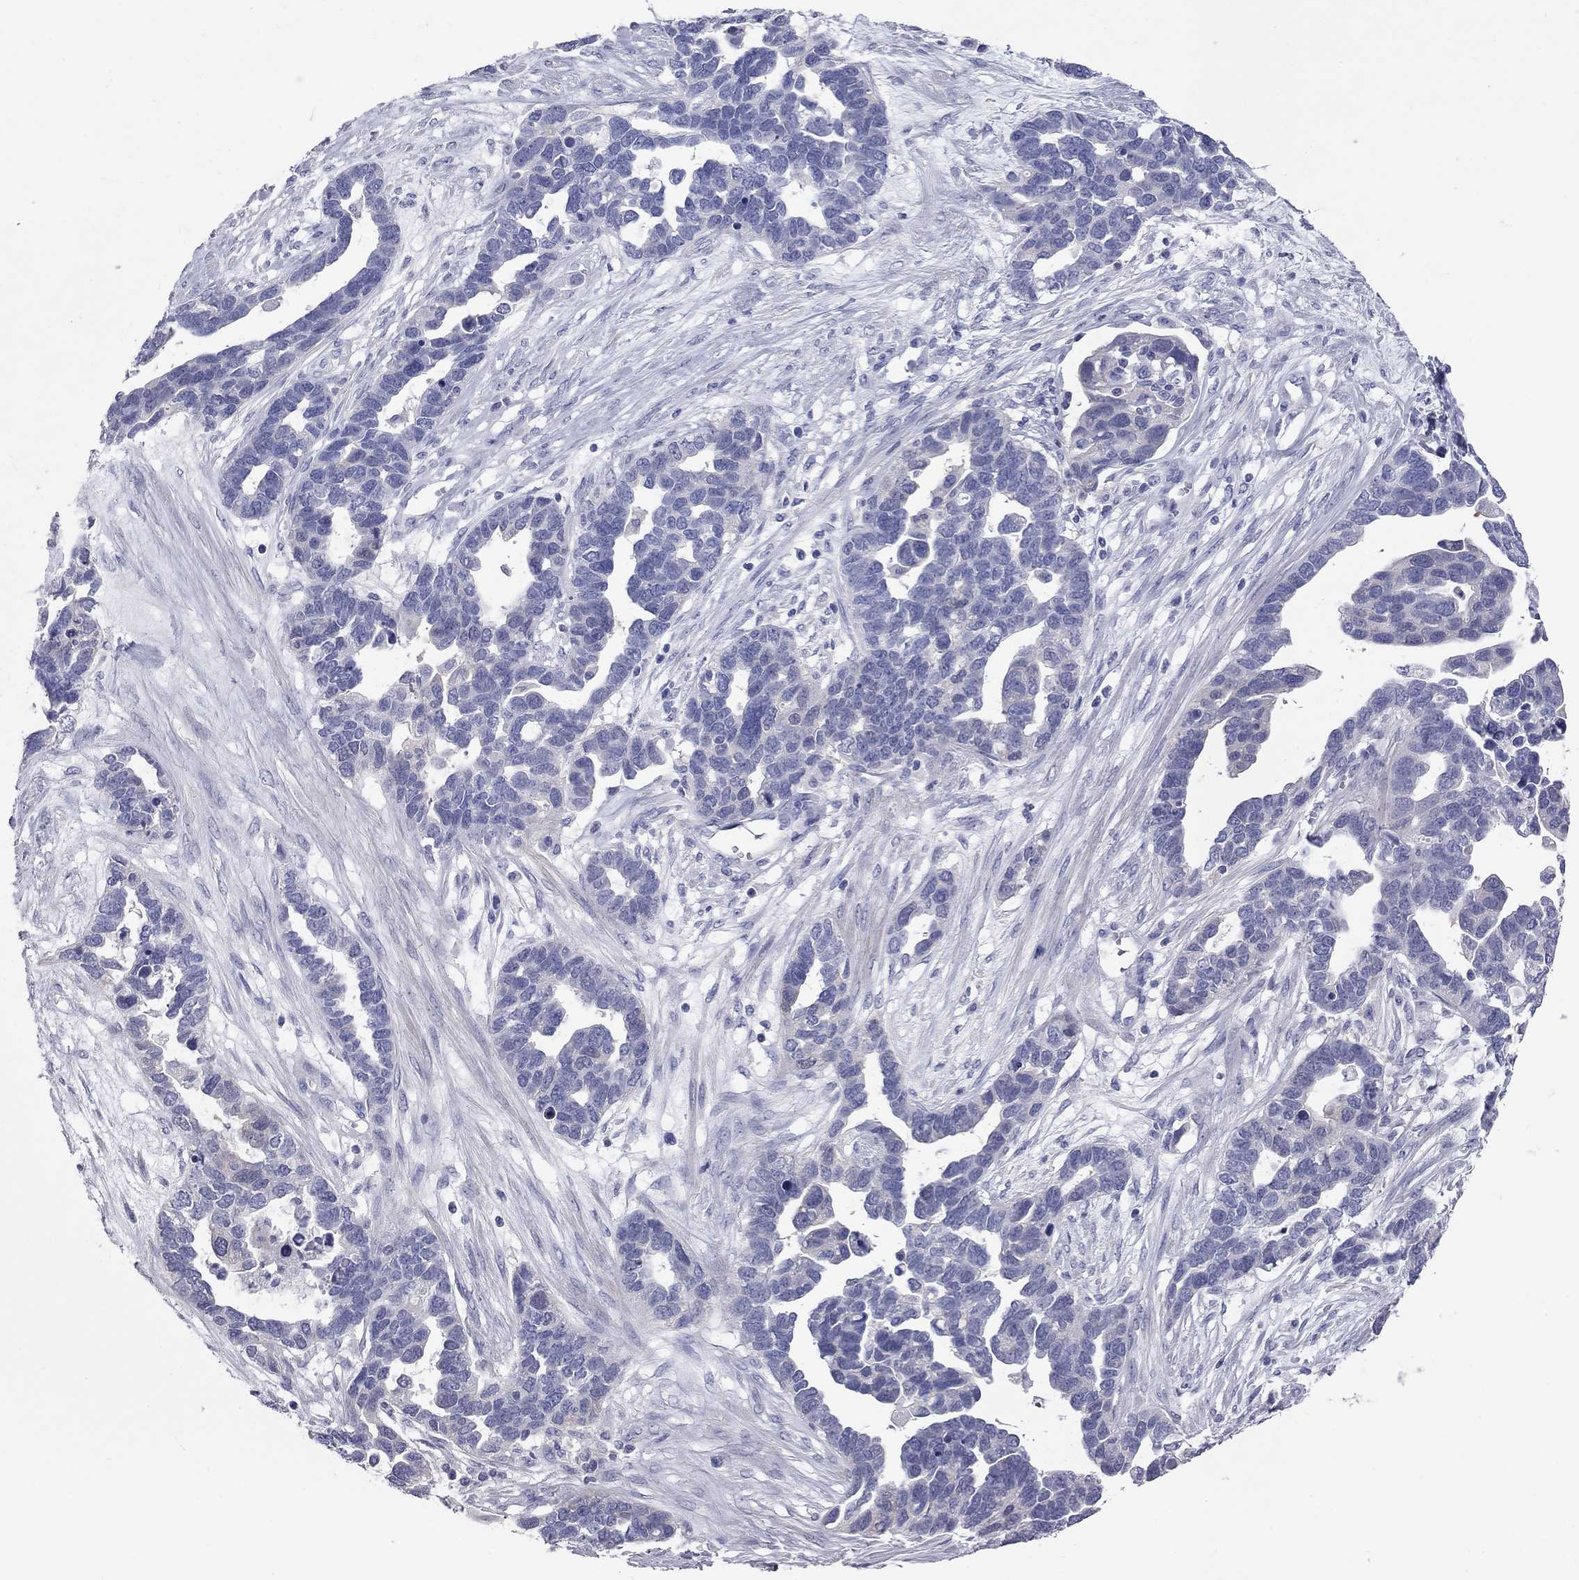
{"staining": {"intensity": "negative", "quantity": "none", "location": "none"}, "tissue": "ovarian cancer", "cell_type": "Tumor cells", "image_type": "cancer", "snomed": [{"axis": "morphology", "description": "Cystadenocarcinoma, serous, NOS"}, {"axis": "topography", "description": "Ovary"}], "caption": "High power microscopy photomicrograph of an immunohistochemistry (IHC) image of ovarian cancer (serous cystadenocarcinoma), revealing no significant expression in tumor cells.", "gene": "ACTL7B", "patient": {"sex": "female", "age": 54}}